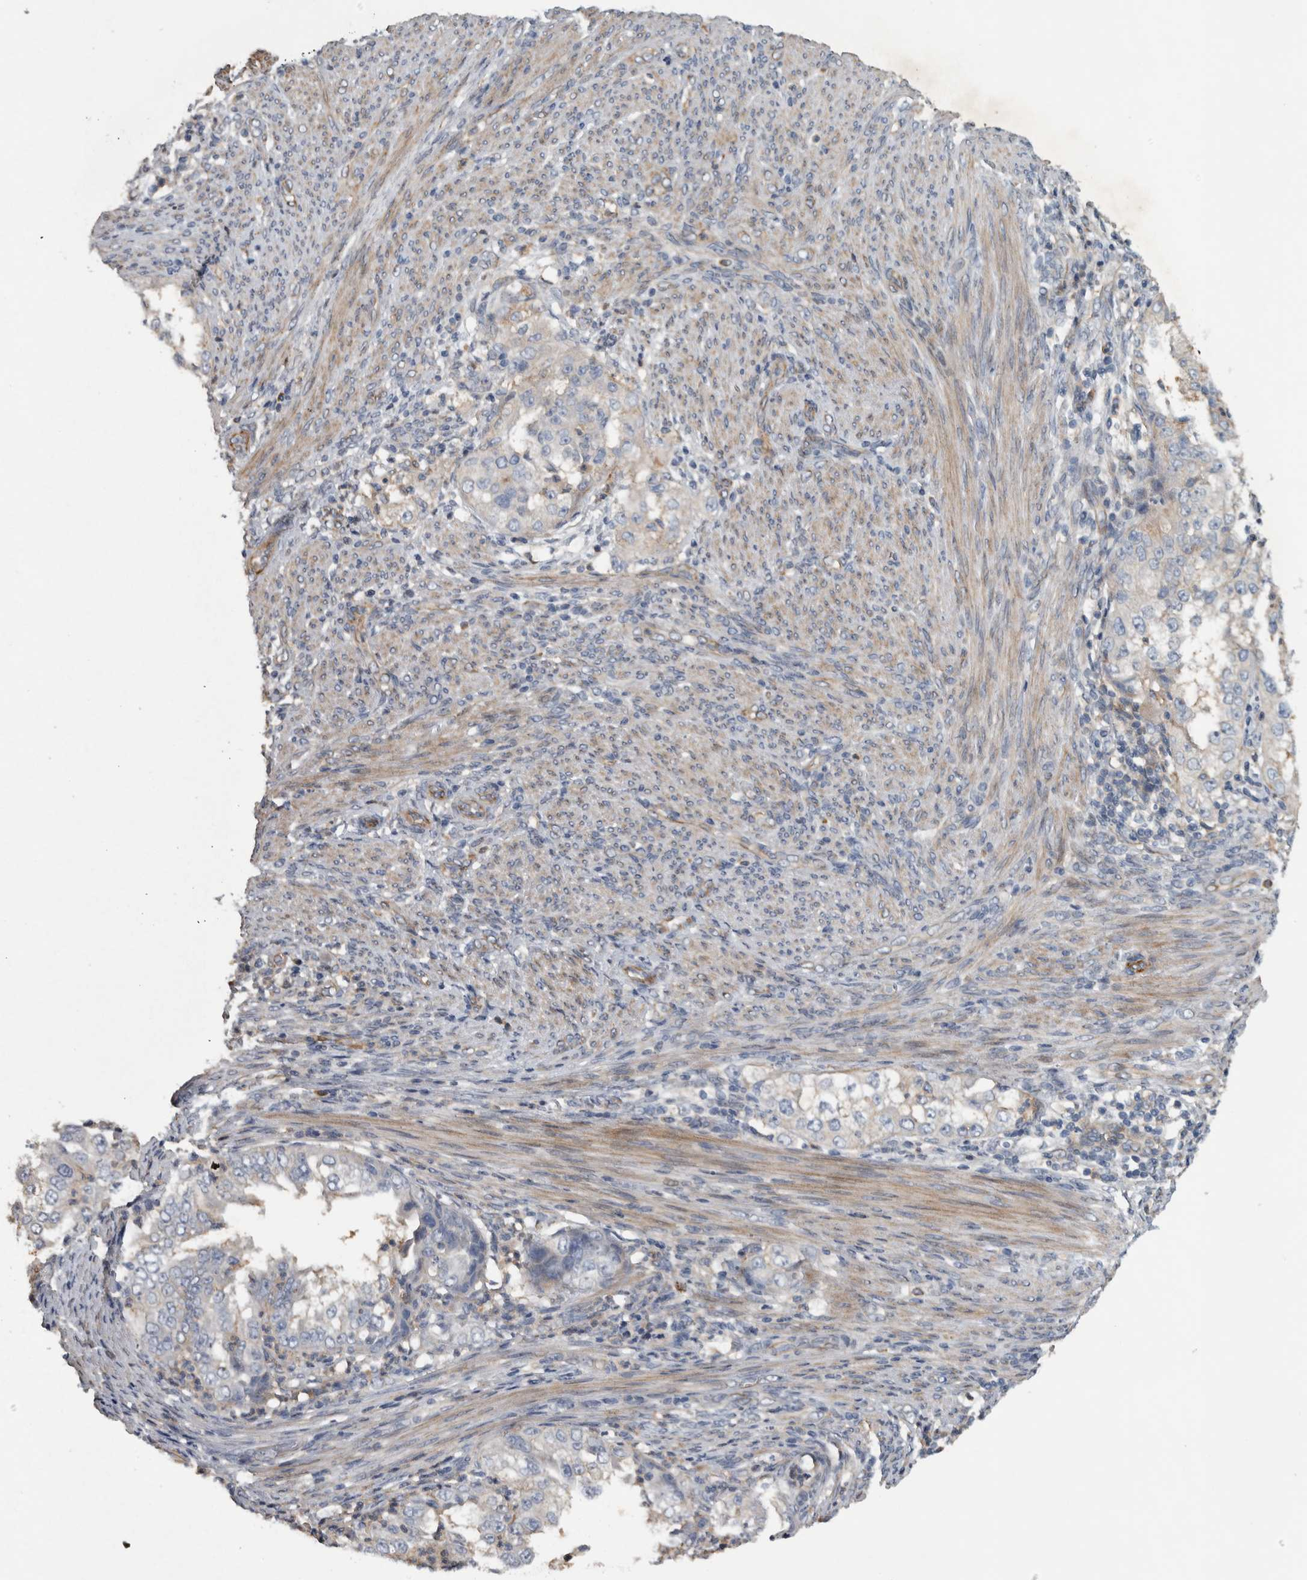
{"staining": {"intensity": "negative", "quantity": "none", "location": "none"}, "tissue": "endometrial cancer", "cell_type": "Tumor cells", "image_type": "cancer", "snomed": [{"axis": "morphology", "description": "Adenocarcinoma, NOS"}, {"axis": "topography", "description": "Endometrium"}], "caption": "IHC image of neoplastic tissue: endometrial cancer stained with DAB displays no significant protein expression in tumor cells.", "gene": "NT5C2", "patient": {"sex": "female", "age": 85}}